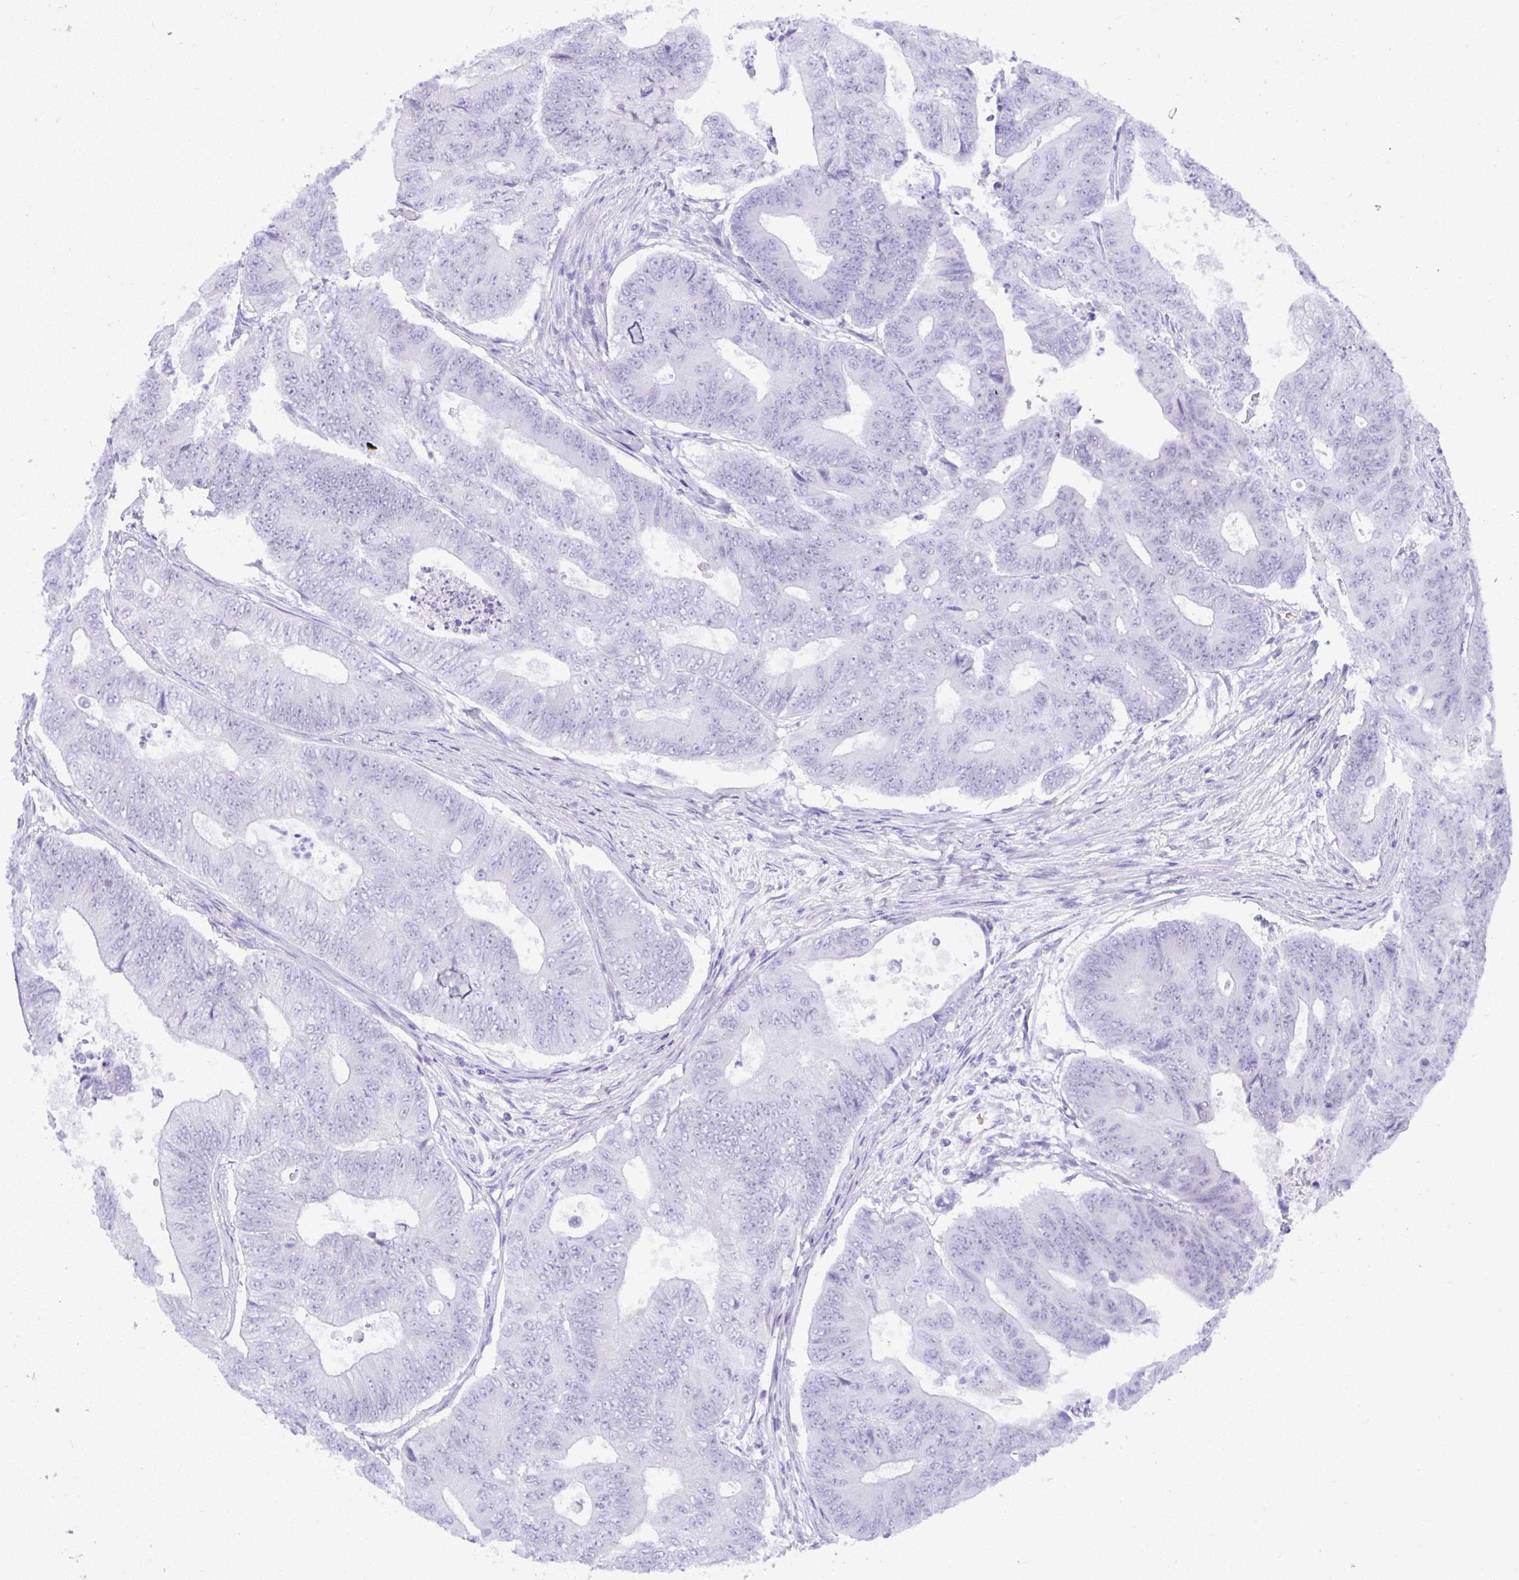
{"staining": {"intensity": "negative", "quantity": "none", "location": "none"}, "tissue": "colorectal cancer", "cell_type": "Tumor cells", "image_type": "cancer", "snomed": [{"axis": "morphology", "description": "Adenocarcinoma, NOS"}, {"axis": "topography", "description": "Colon"}], "caption": "A high-resolution image shows immunohistochemistry staining of adenocarcinoma (colorectal), which displays no significant positivity in tumor cells. (DAB immunohistochemistry visualized using brightfield microscopy, high magnification).", "gene": "SEL1L2", "patient": {"sex": "female", "age": 48}}